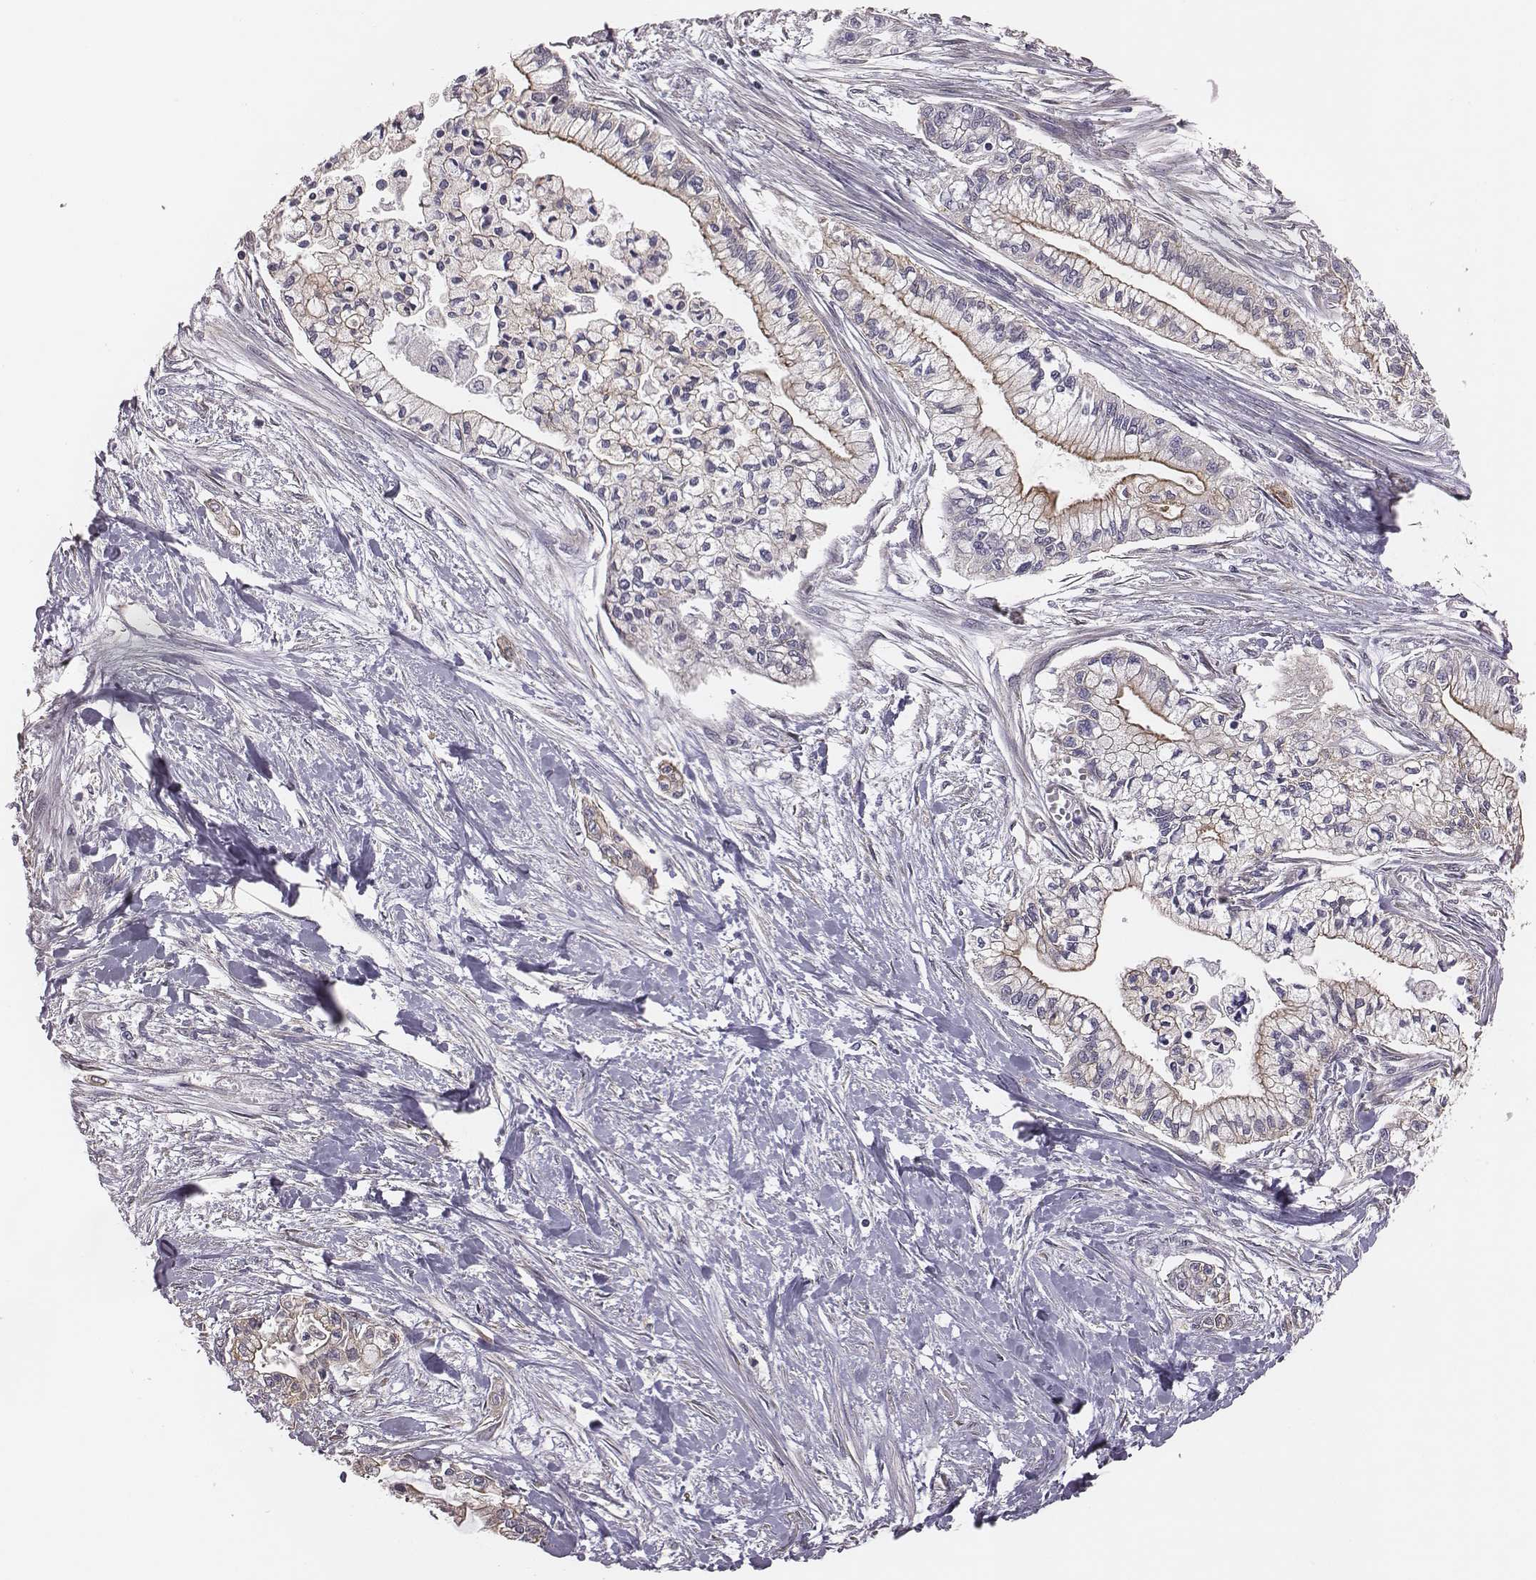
{"staining": {"intensity": "moderate", "quantity": "25%-75%", "location": "cytoplasmic/membranous"}, "tissue": "pancreatic cancer", "cell_type": "Tumor cells", "image_type": "cancer", "snomed": [{"axis": "morphology", "description": "Adenocarcinoma, NOS"}, {"axis": "topography", "description": "Pancreas"}], "caption": "IHC staining of pancreatic cancer (adenocarcinoma), which exhibits medium levels of moderate cytoplasmic/membranous expression in approximately 25%-75% of tumor cells indicating moderate cytoplasmic/membranous protein positivity. The staining was performed using DAB (brown) for protein detection and nuclei were counterstained in hematoxylin (blue).", "gene": "SCARF1", "patient": {"sex": "male", "age": 54}}